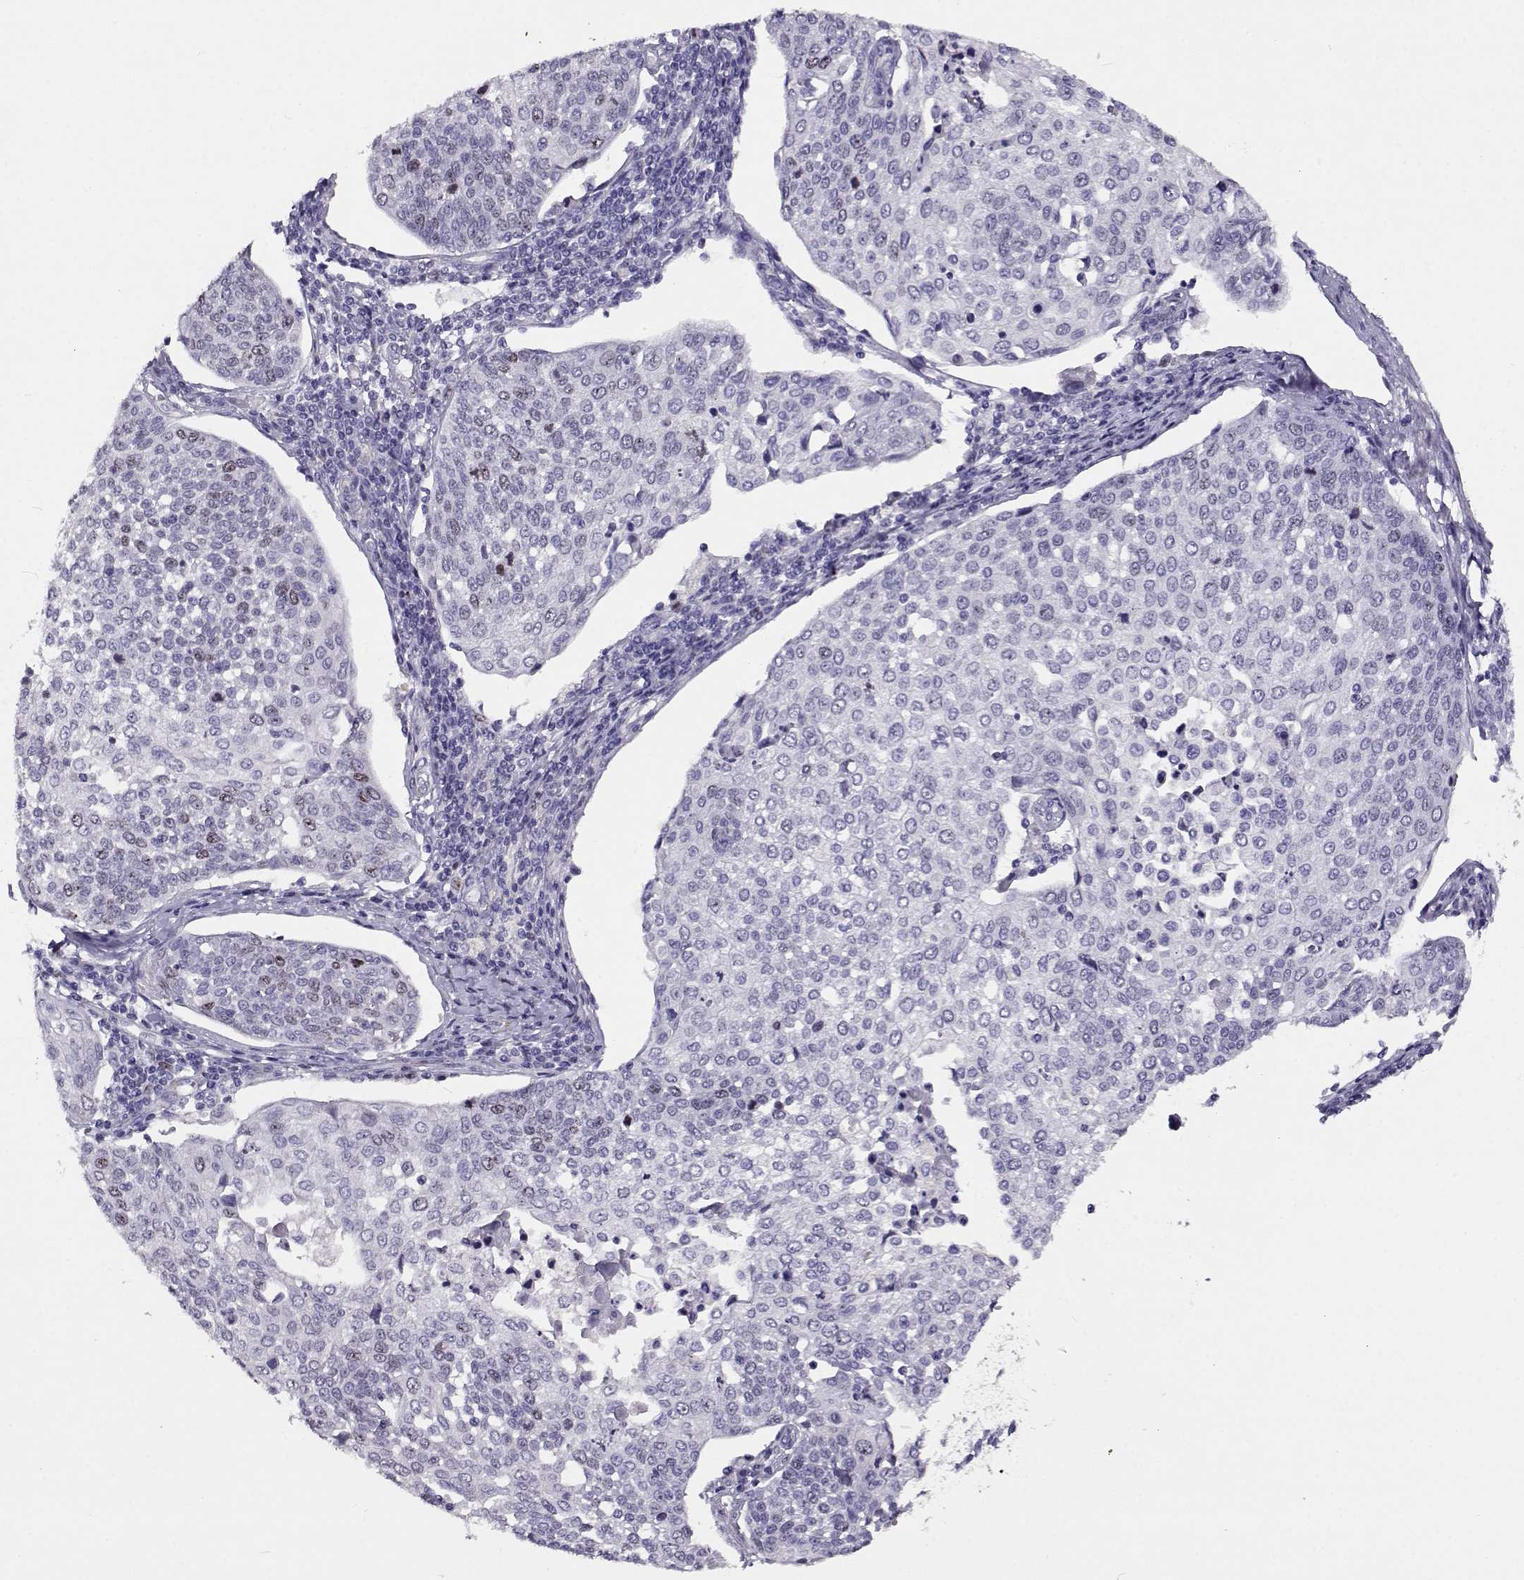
{"staining": {"intensity": "weak", "quantity": "<25%", "location": "nuclear"}, "tissue": "cervical cancer", "cell_type": "Tumor cells", "image_type": "cancer", "snomed": [{"axis": "morphology", "description": "Squamous cell carcinoma, NOS"}, {"axis": "topography", "description": "Cervix"}], "caption": "Image shows no significant protein expression in tumor cells of cervical squamous cell carcinoma.", "gene": "NPW", "patient": {"sex": "female", "age": 34}}